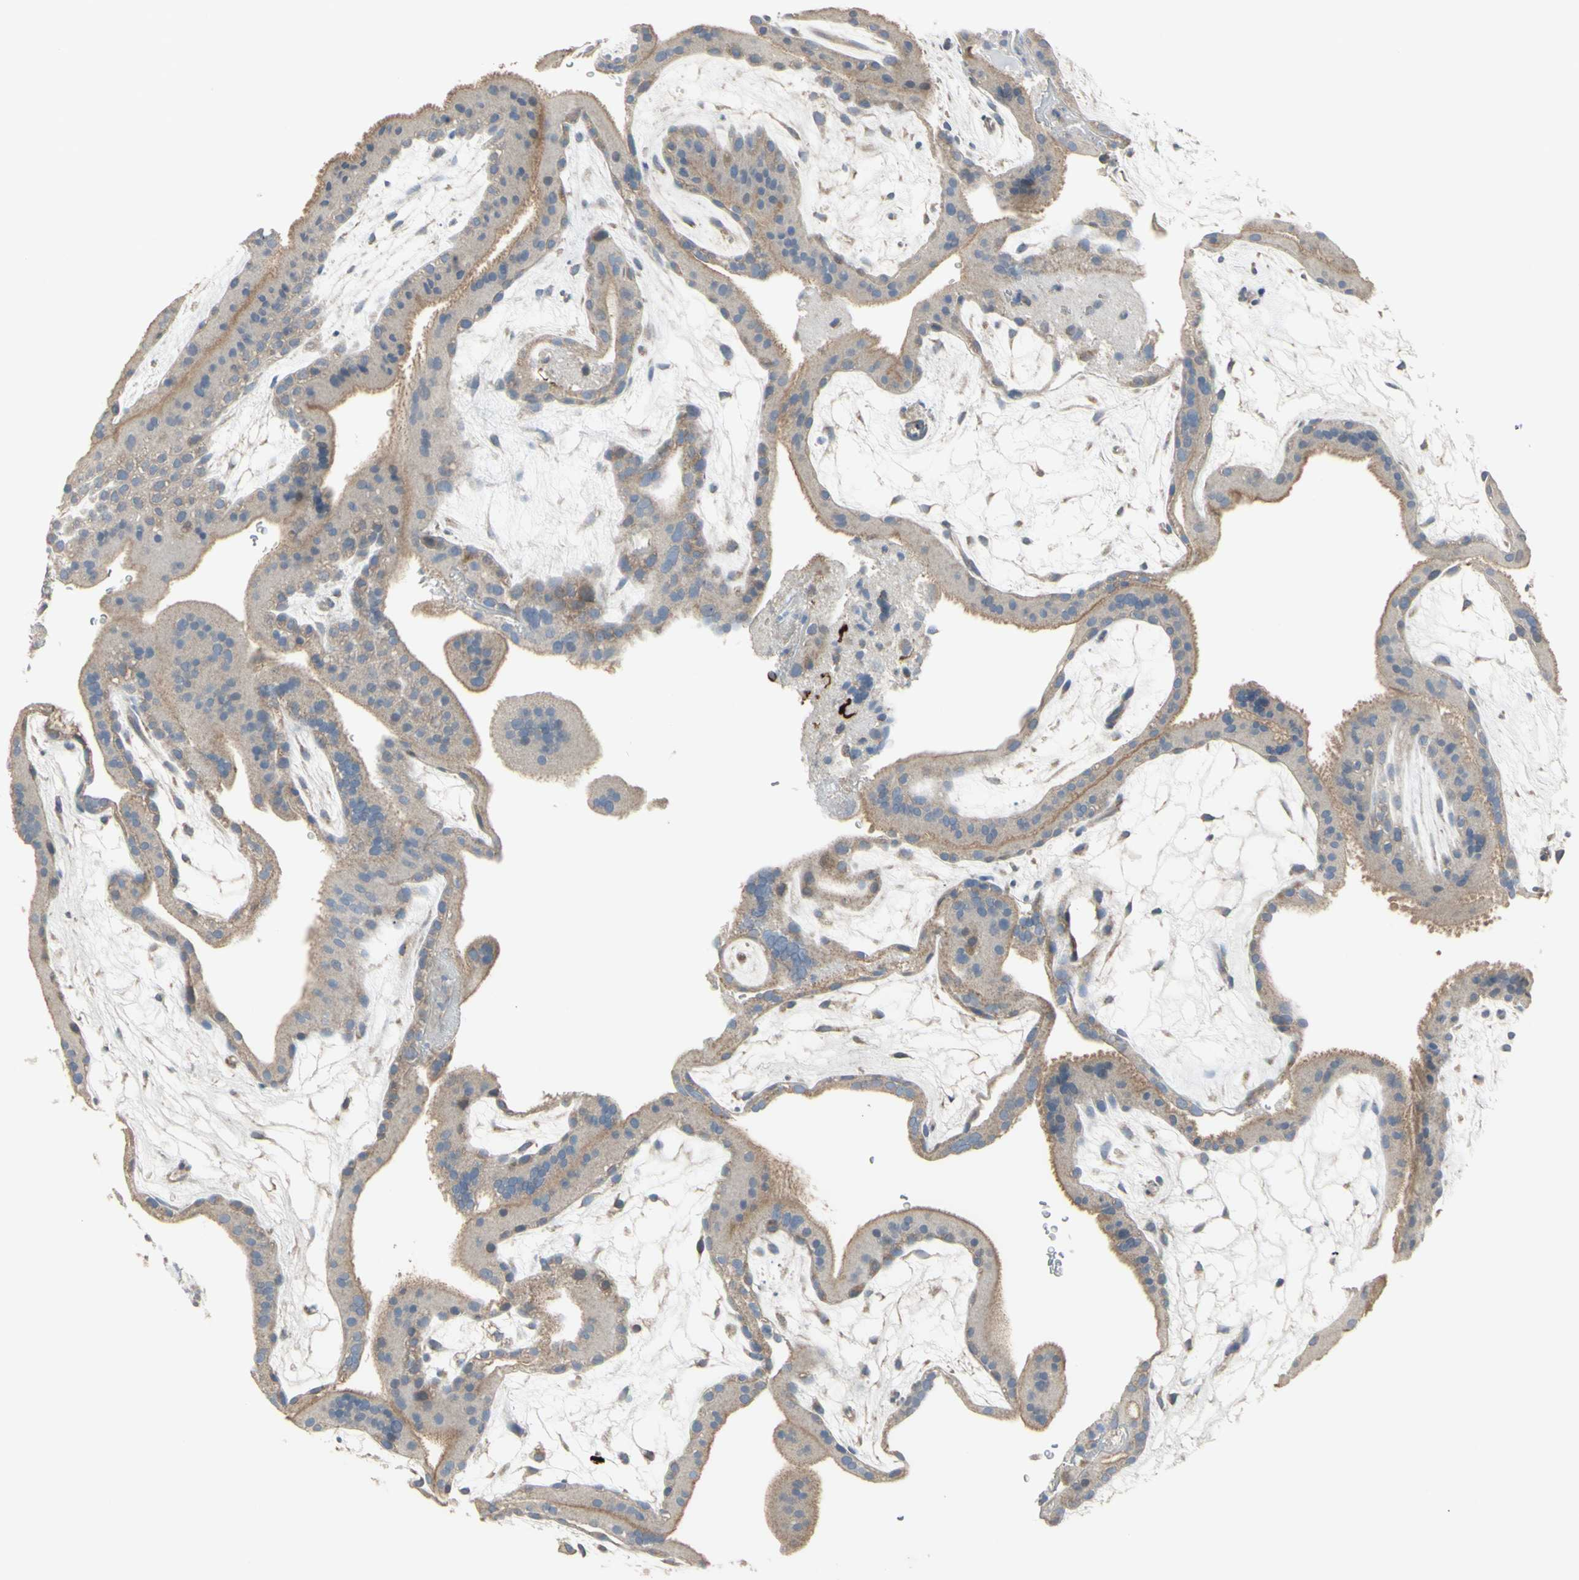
{"staining": {"intensity": "weak", "quantity": "<25%", "location": "cytoplasmic/membranous"}, "tissue": "placenta", "cell_type": "Decidual cells", "image_type": "normal", "snomed": [{"axis": "morphology", "description": "Normal tissue, NOS"}, {"axis": "topography", "description": "Placenta"}], "caption": "This is an immunohistochemistry (IHC) photomicrograph of normal human placenta. There is no staining in decidual cells.", "gene": "FAM171B", "patient": {"sex": "female", "age": 19}}